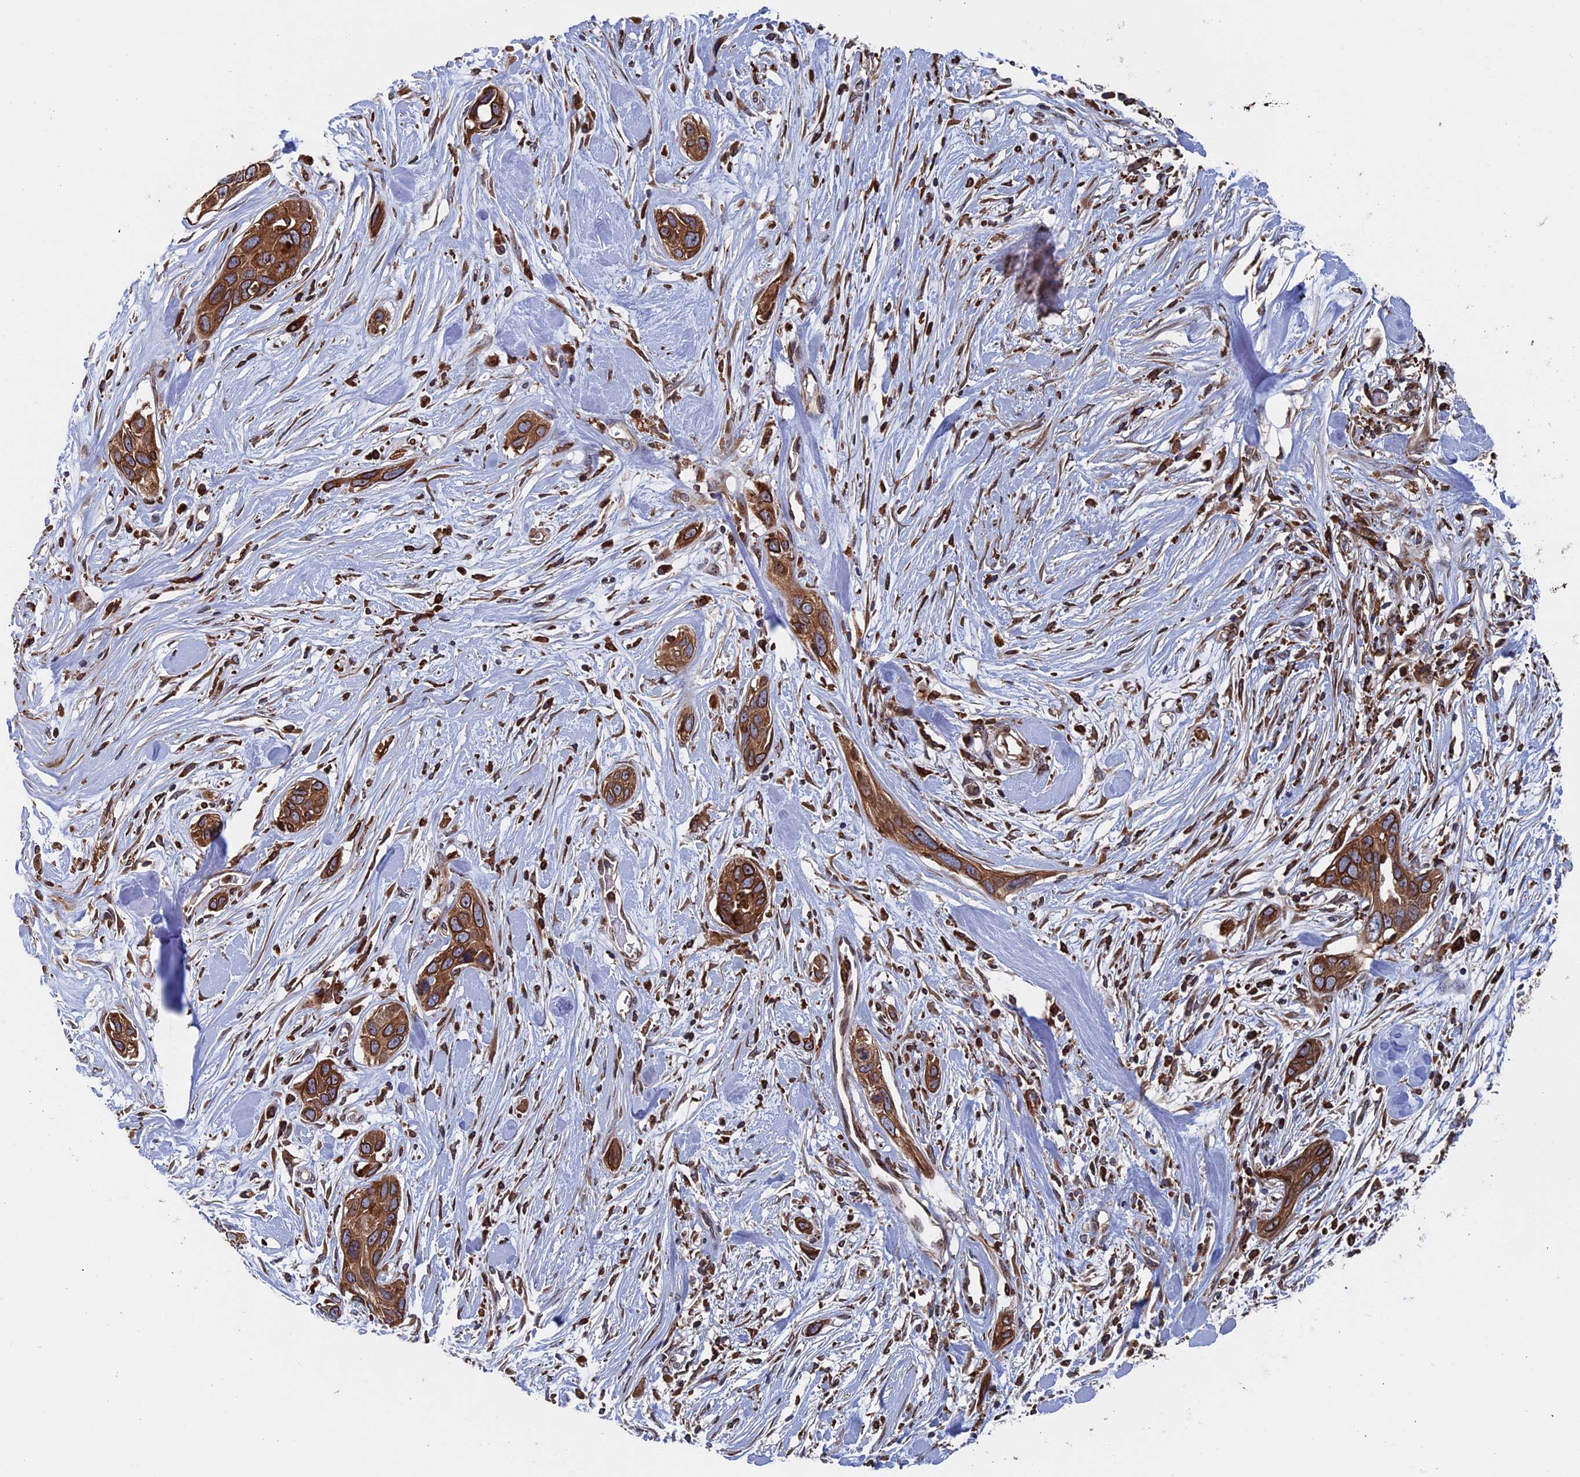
{"staining": {"intensity": "strong", "quantity": ">75%", "location": "cytoplasmic/membranous"}, "tissue": "pancreatic cancer", "cell_type": "Tumor cells", "image_type": "cancer", "snomed": [{"axis": "morphology", "description": "Adenocarcinoma, NOS"}, {"axis": "topography", "description": "Pancreas"}], "caption": "A high amount of strong cytoplasmic/membranous expression is seen in about >75% of tumor cells in pancreatic cancer tissue. Using DAB (brown) and hematoxylin (blue) stains, captured at high magnification using brightfield microscopy.", "gene": "RPUSD1", "patient": {"sex": "female", "age": 60}}